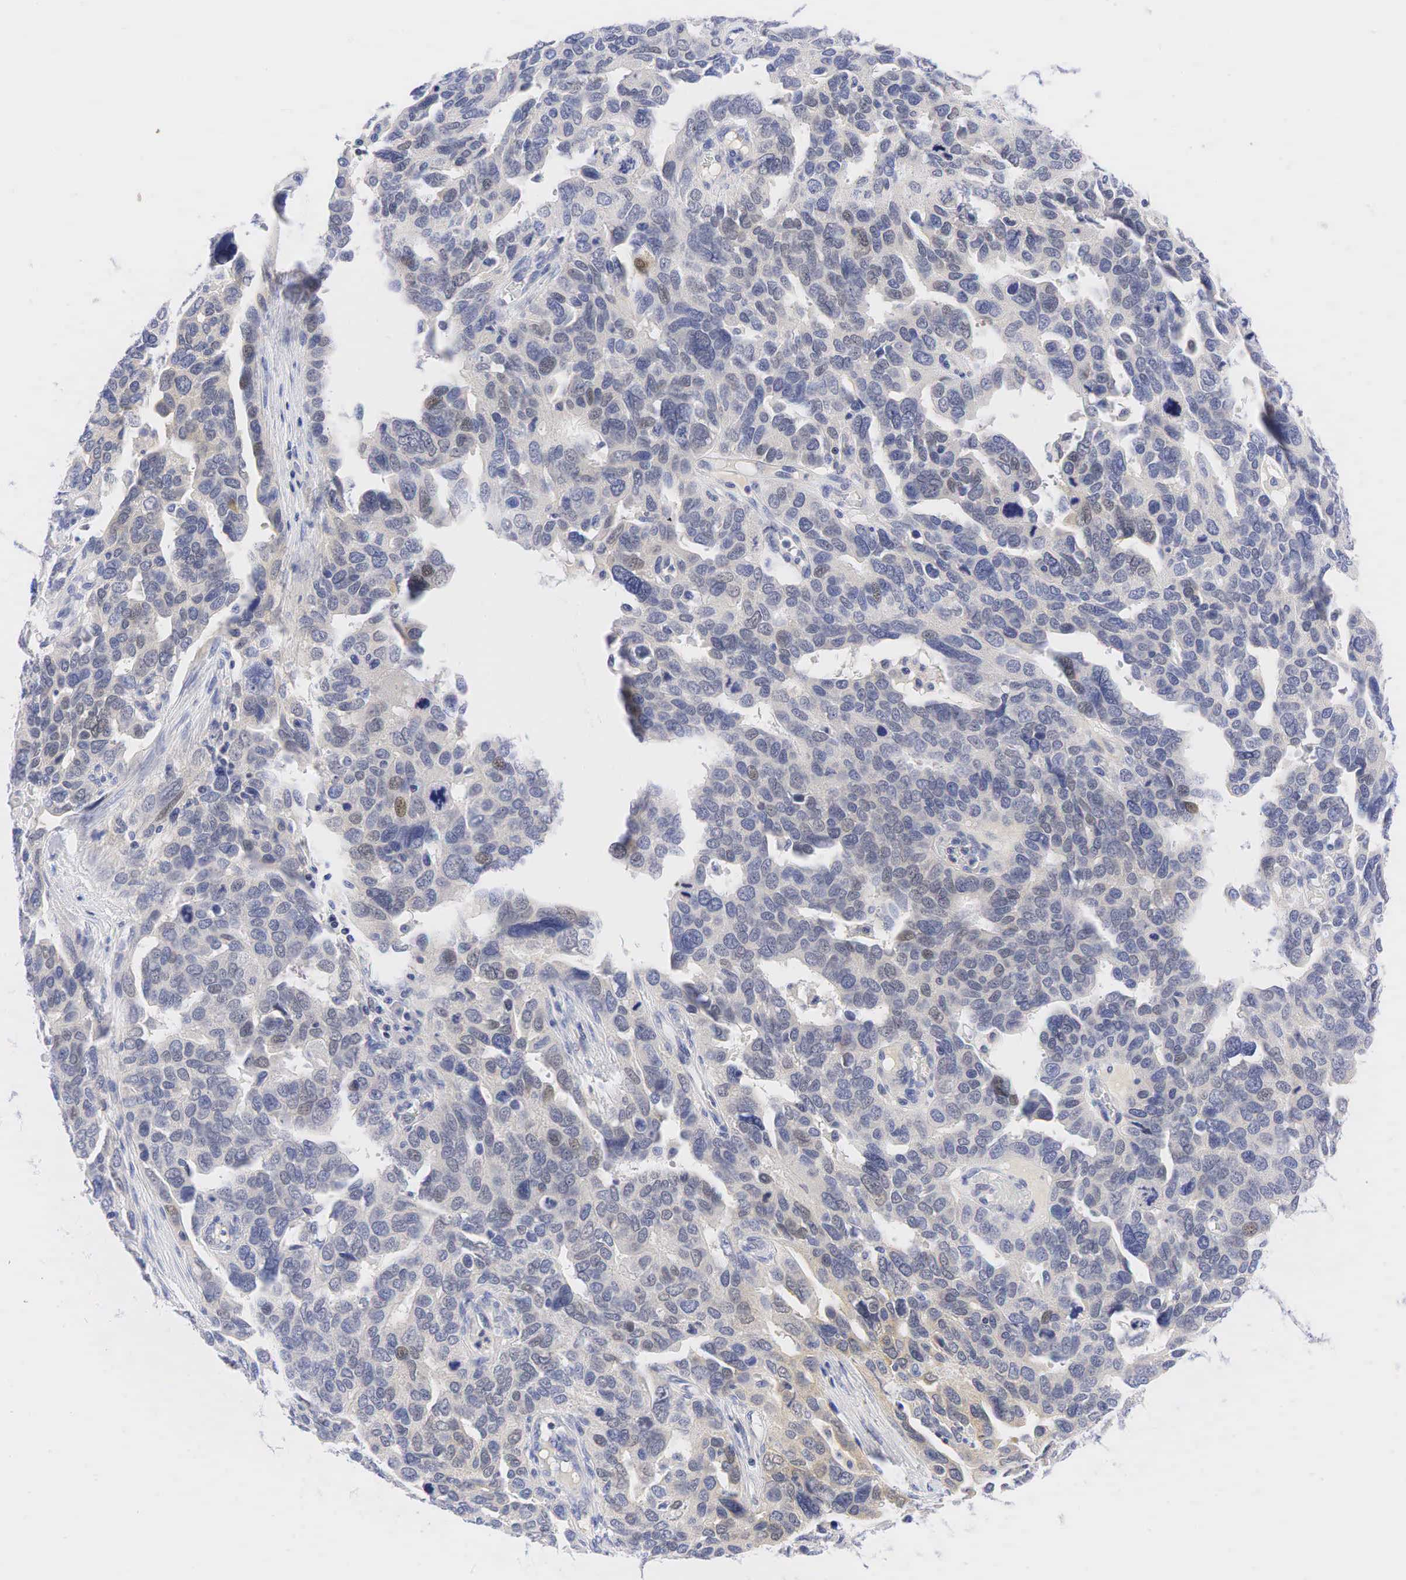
{"staining": {"intensity": "moderate", "quantity": "25%-75%", "location": "cytoplasmic/membranous,nuclear"}, "tissue": "ovarian cancer", "cell_type": "Tumor cells", "image_type": "cancer", "snomed": [{"axis": "morphology", "description": "Cystadenocarcinoma, serous, NOS"}, {"axis": "topography", "description": "Ovary"}], "caption": "Immunohistochemical staining of human ovarian serous cystadenocarcinoma shows medium levels of moderate cytoplasmic/membranous and nuclear protein positivity in about 25%-75% of tumor cells.", "gene": "AR", "patient": {"sex": "female", "age": 64}}